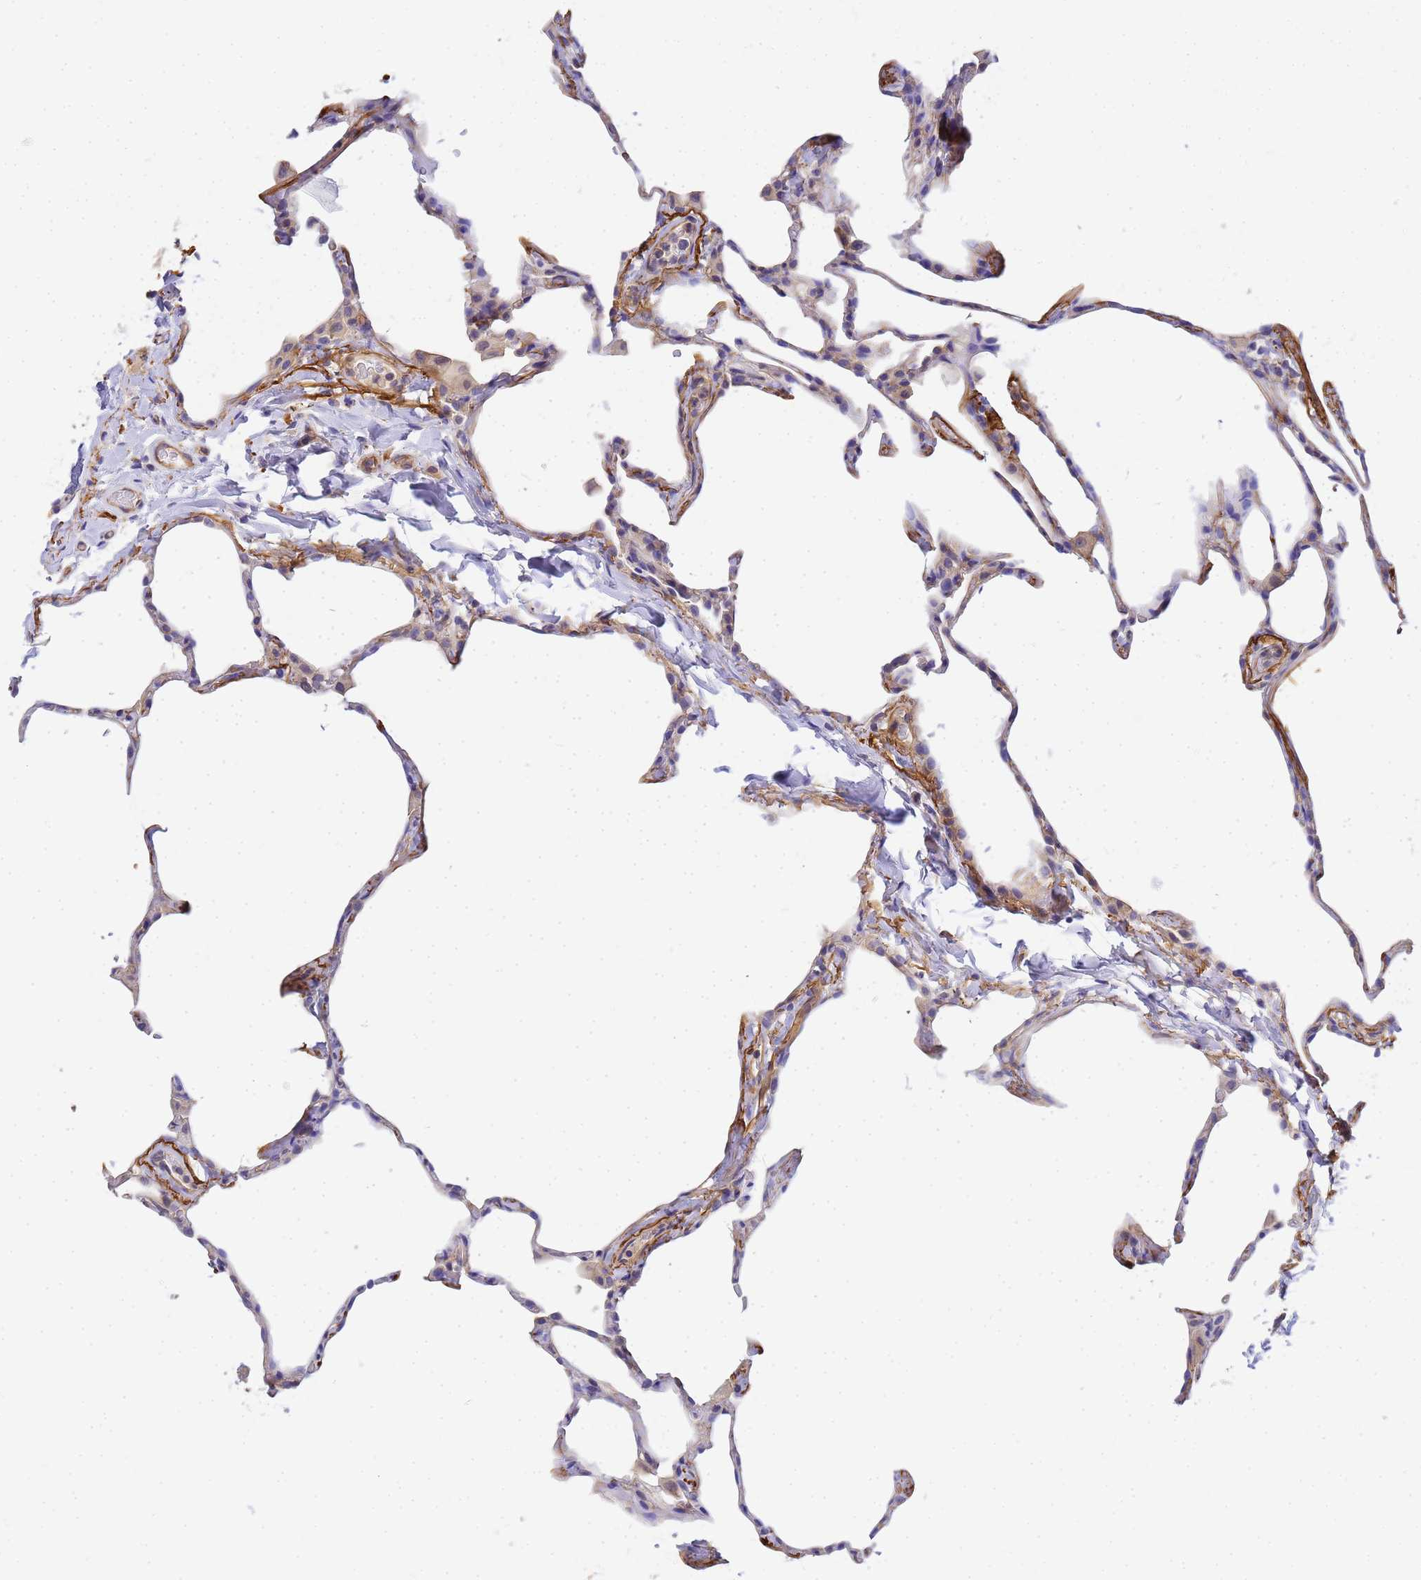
{"staining": {"intensity": "negative", "quantity": "none", "location": "none"}, "tissue": "lung", "cell_type": "Alveolar cells", "image_type": "normal", "snomed": [{"axis": "morphology", "description": "Normal tissue, NOS"}, {"axis": "topography", "description": "Lung"}], "caption": "IHC of benign lung exhibits no positivity in alveolar cells.", "gene": "MYL10", "patient": {"sex": "male", "age": 65}}